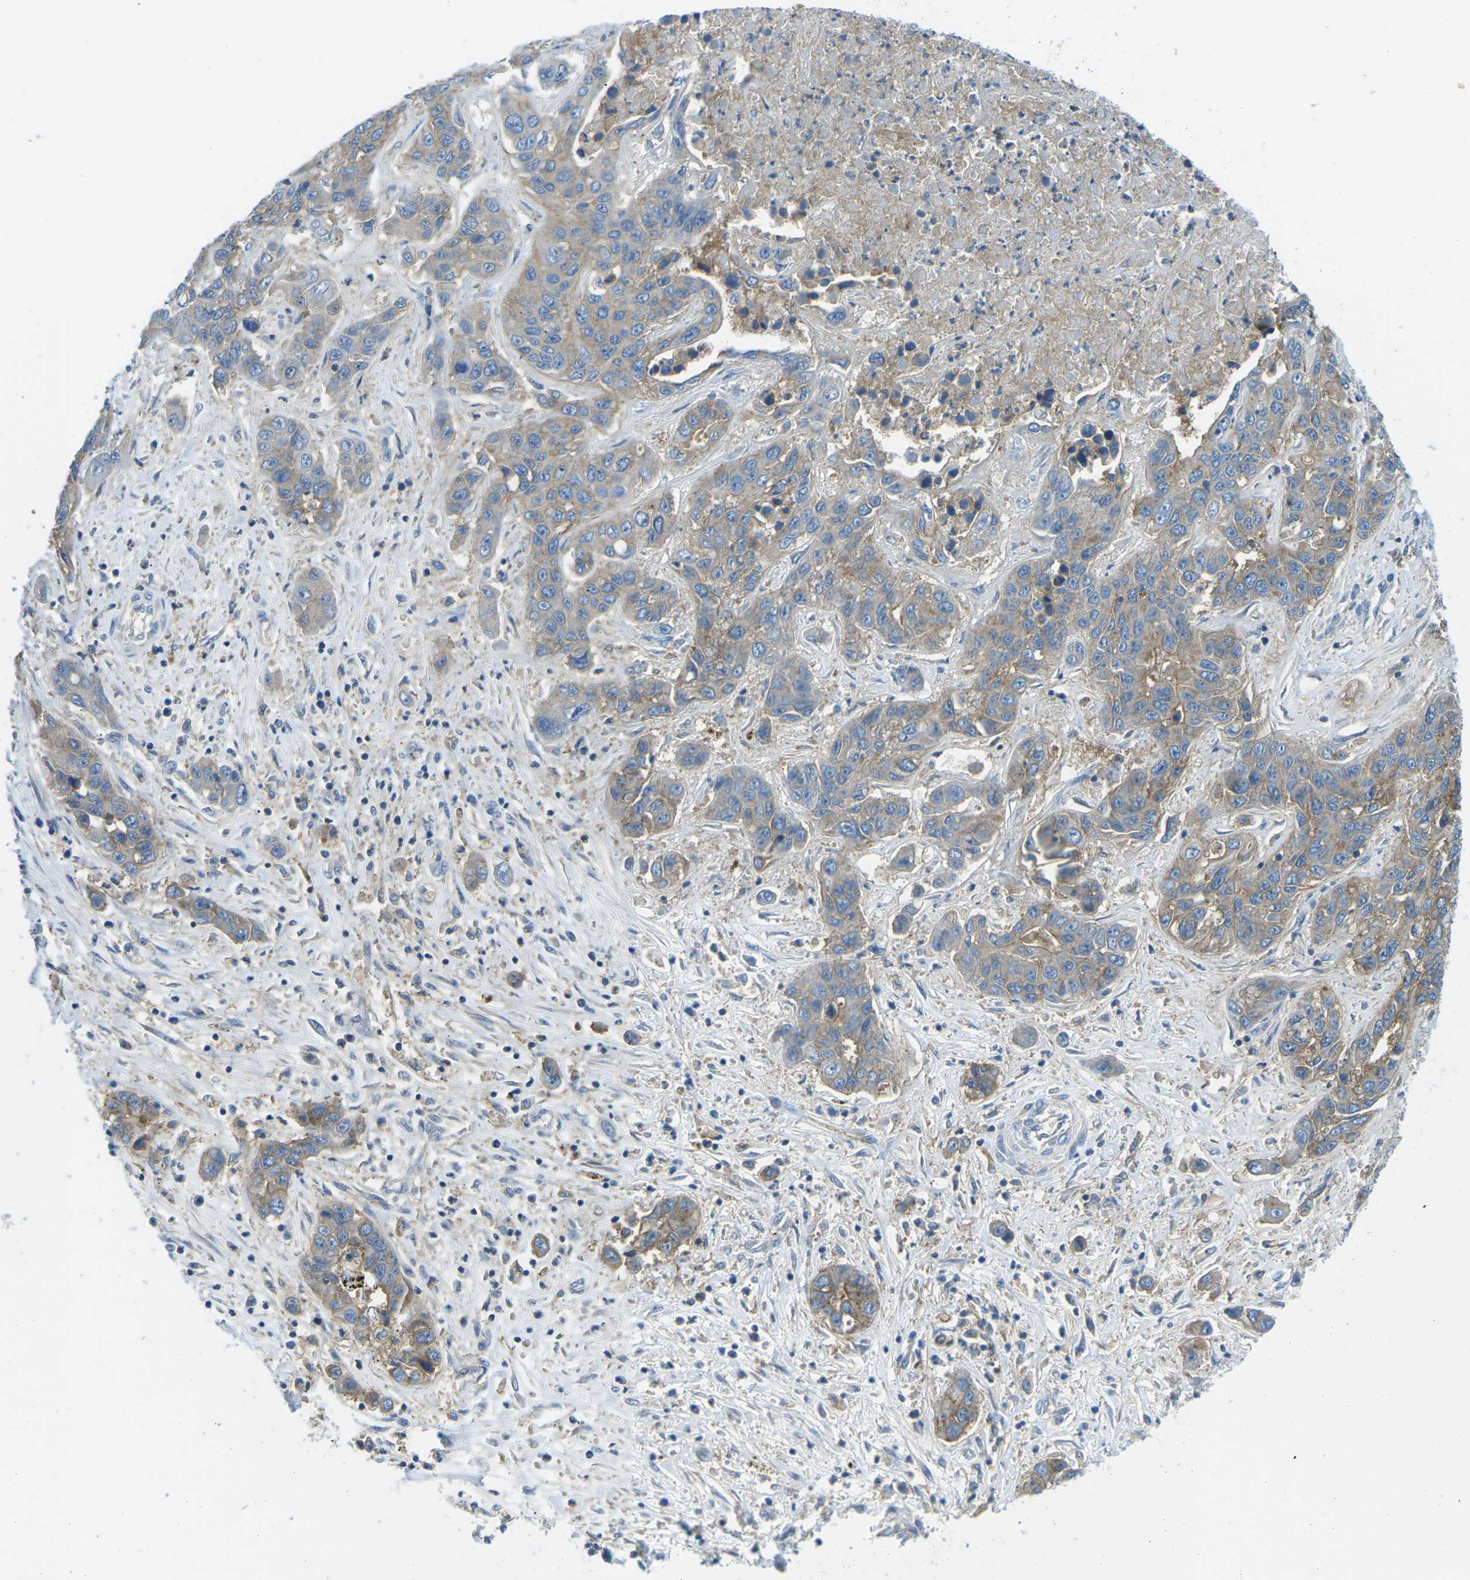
{"staining": {"intensity": "weak", "quantity": ">75%", "location": "cytoplasmic/membranous"}, "tissue": "liver cancer", "cell_type": "Tumor cells", "image_type": "cancer", "snomed": [{"axis": "morphology", "description": "Cholangiocarcinoma"}, {"axis": "topography", "description": "Liver"}], "caption": "A high-resolution photomicrograph shows immunohistochemistry staining of liver cancer (cholangiocarcinoma), which displays weak cytoplasmic/membranous positivity in about >75% of tumor cells.", "gene": "CD47", "patient": {"sex": "female", "age": 52}}